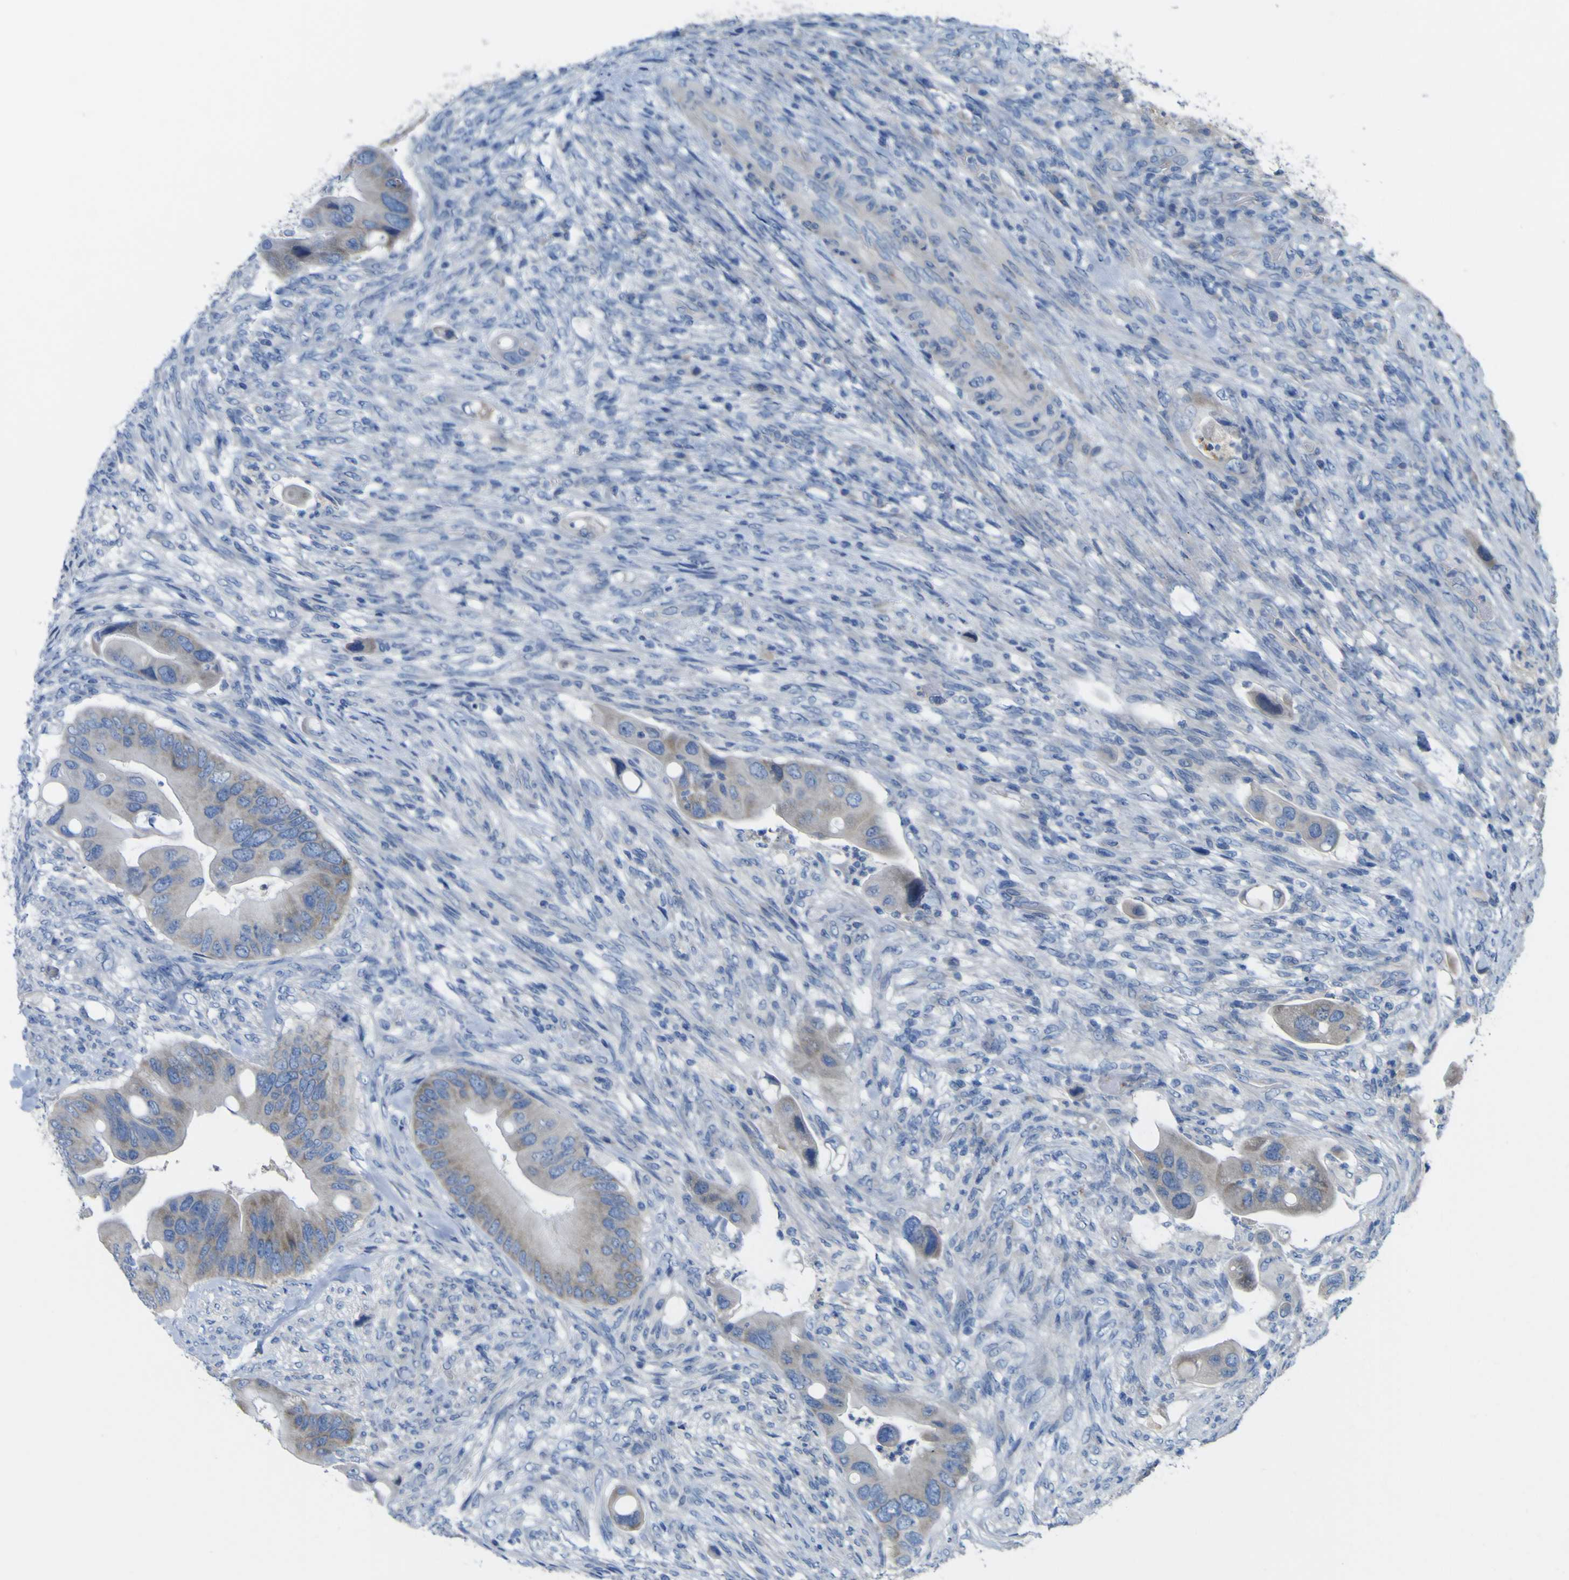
{"staining": {"intensity": "negative", "quantity": "none", "location": "none"}, "tissue": "colorectal cancer", "cell_type": "Tumor cells", "image_type": "cancer", "snomed": [{"axis": "morphology", "description": "Adenocarcinoma, NOS"}, {"axis": "topography", "description": "Rectum"}], "caption": "This histopathology image is of adenocarcinoma (colorectal) stained with IHC to label a protein in brown with the nuclei are counter-stained blue. There is no staining in tumor cells.", "gene": "MYEOV", "patient": {"sex": "female", "age": 57}}